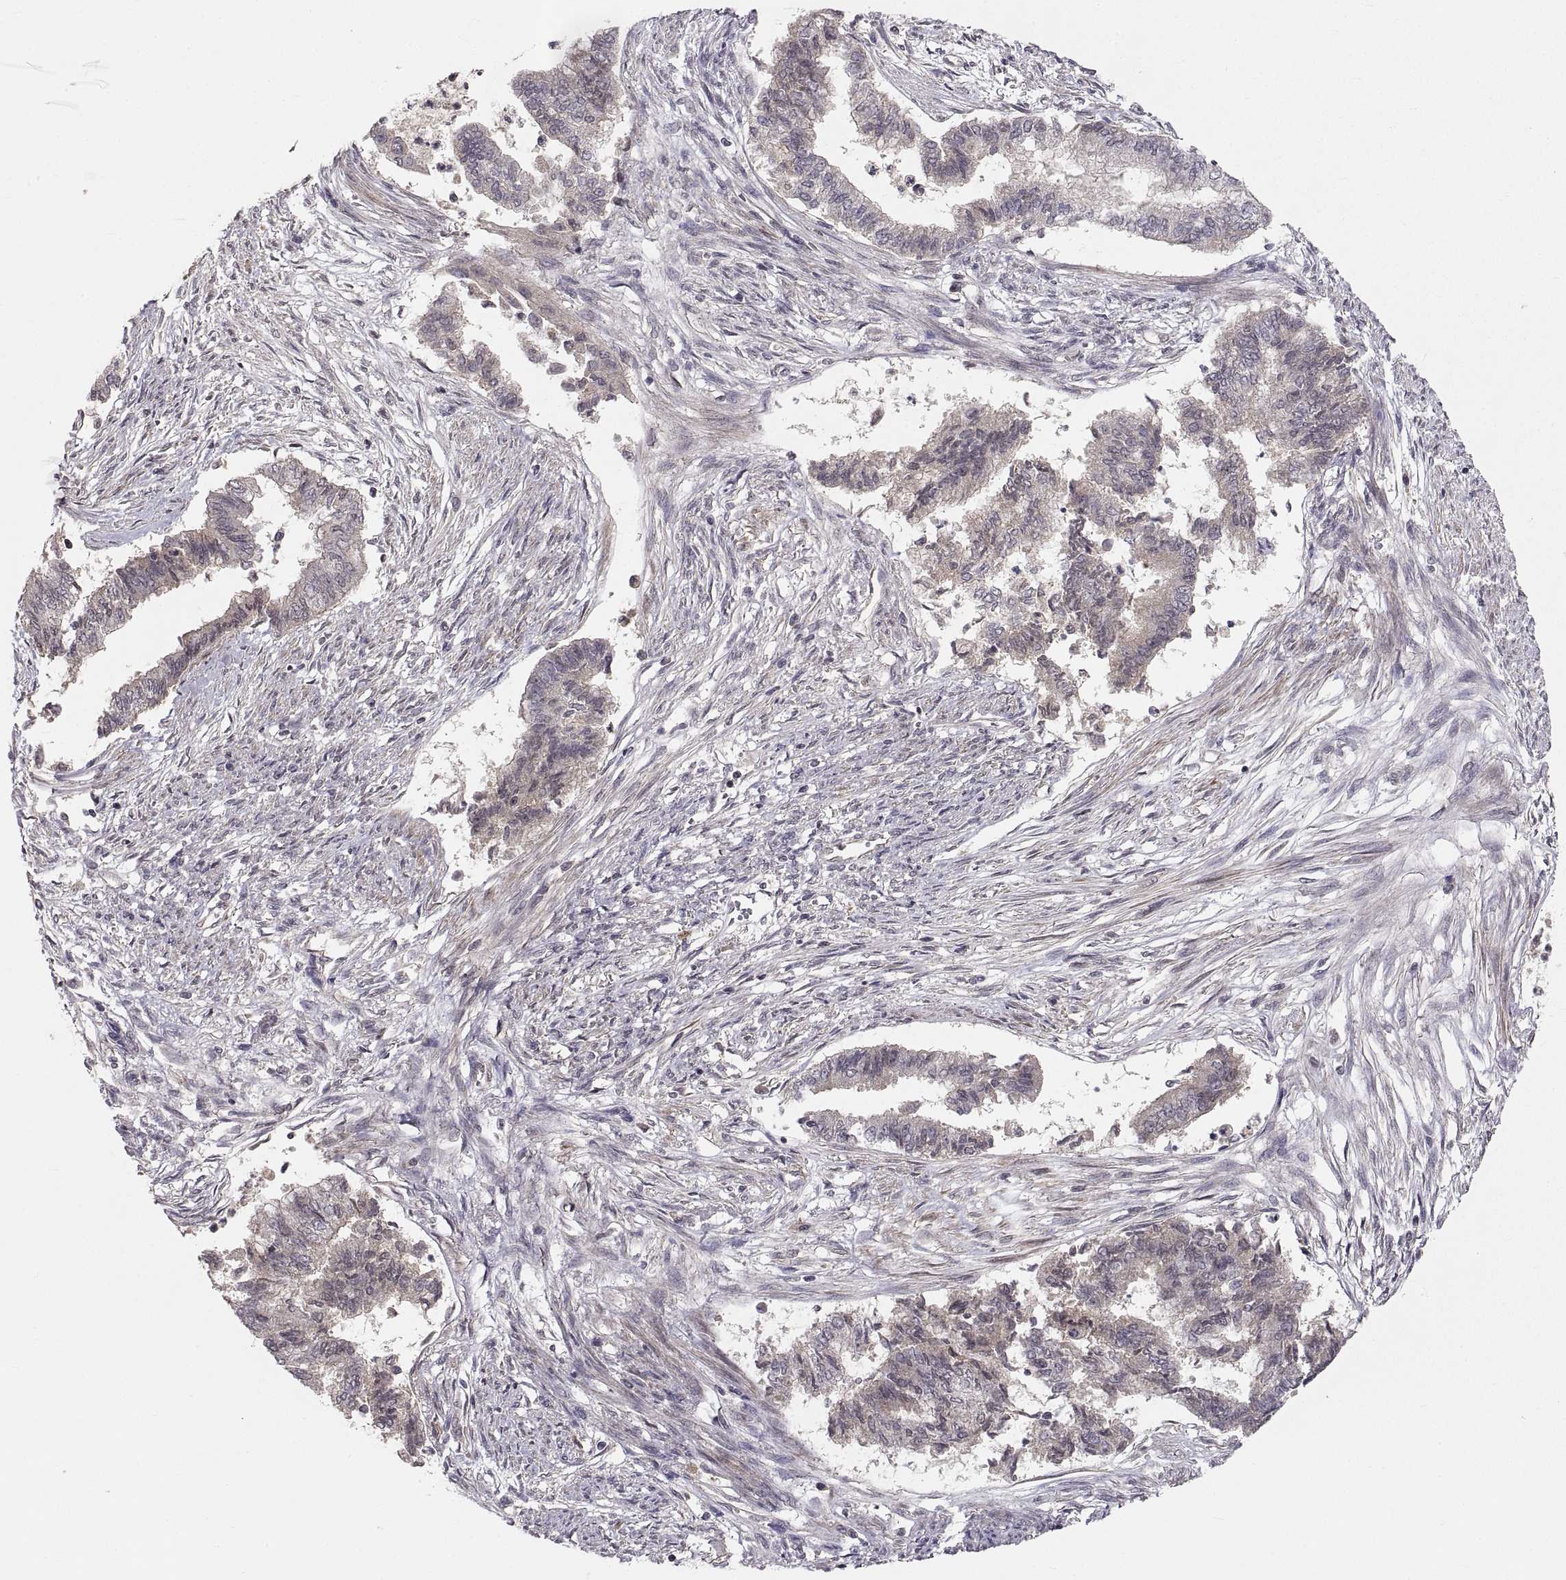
{"staining": {"intensity": "weak", "quantity": "<25%", "location": "cytoplasmic/membranous"}, "tissue": "endometrial cancer", "cell_type": "Tumor cells", "image_type": "cancer", "snomed": [{"axis": "morphology", "description": "Adenocarcinoma, NOS"}, {"axis": "topography", "description": "Endometrium"}], "caption": "Tumor cells are negative for brown protein staining in endometrial adenocarcinoma.", "gene": "ABL2", "patient": {"sex": "female", "age": 65}}